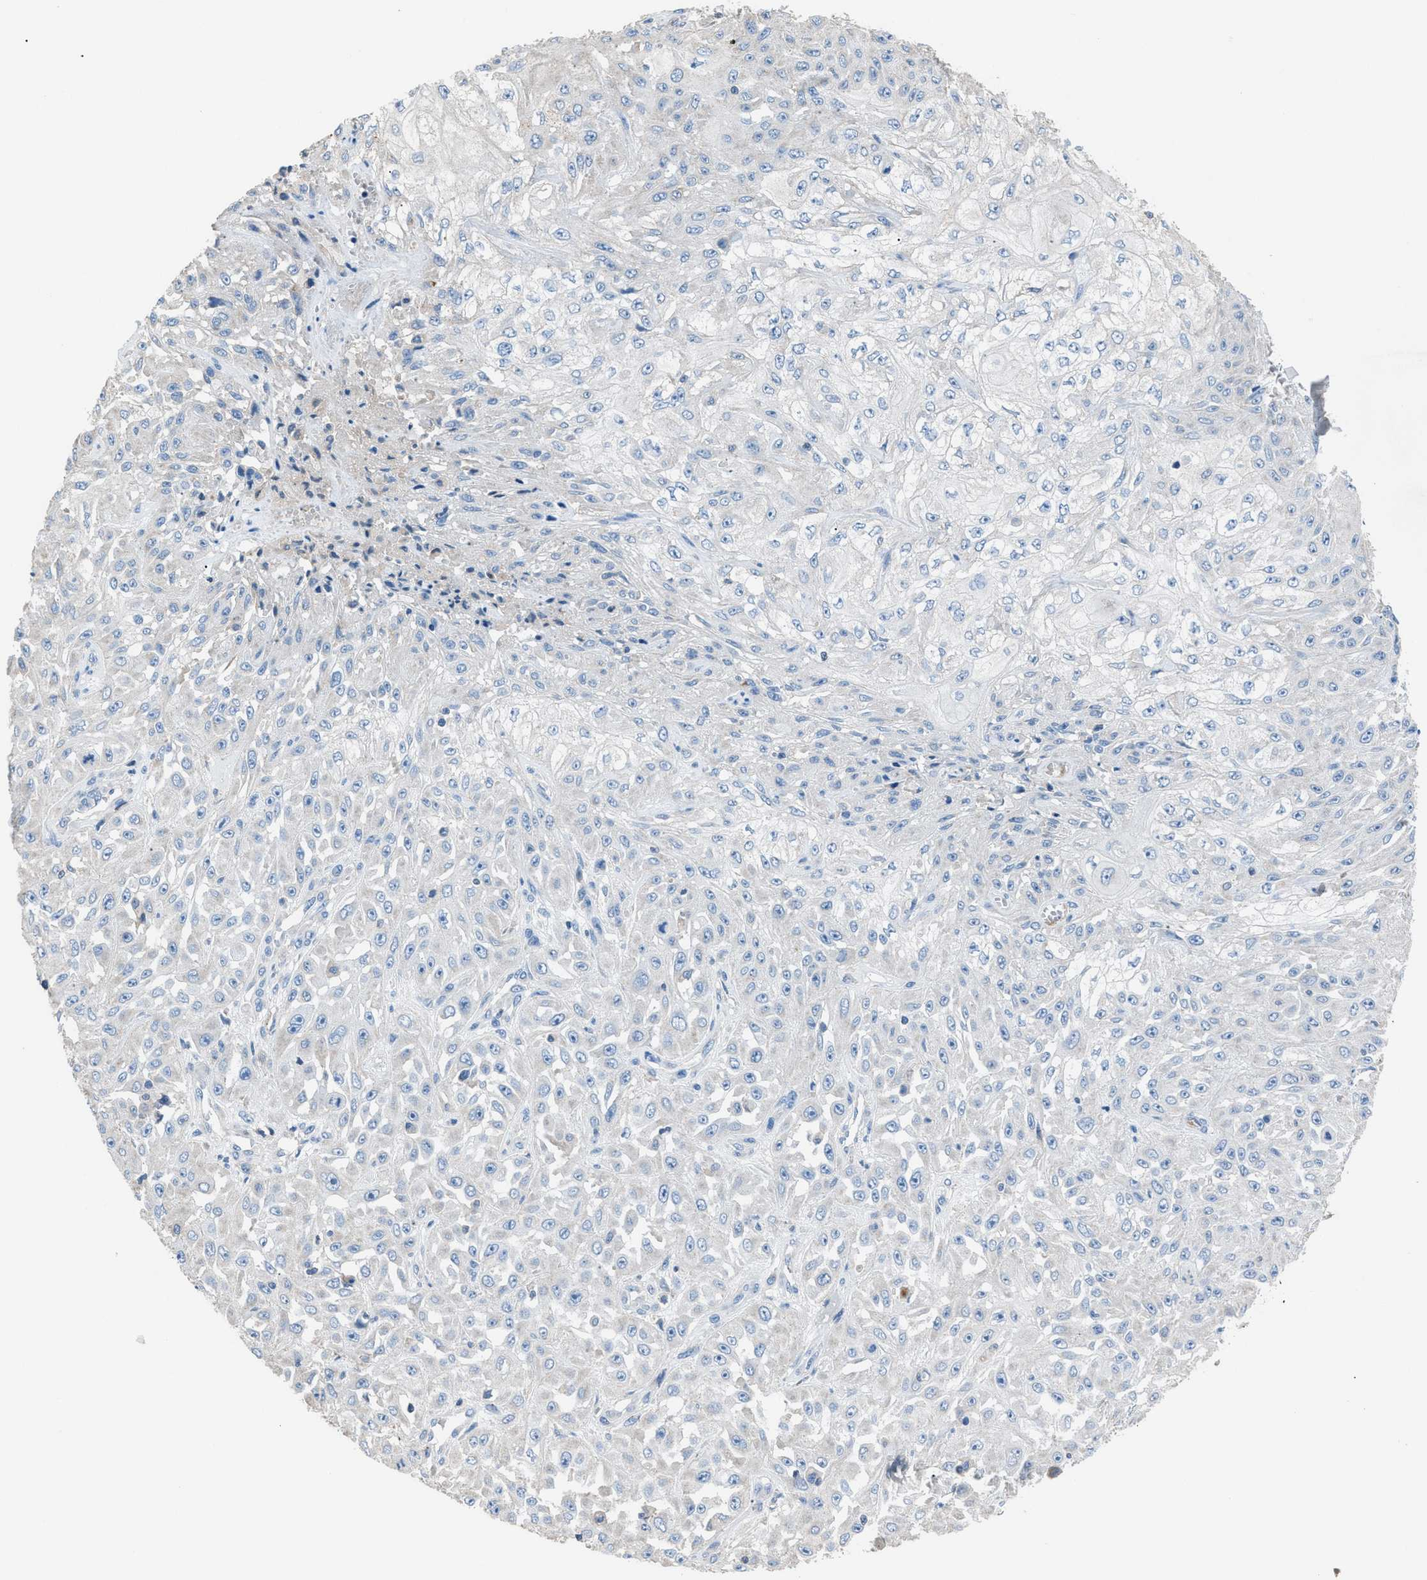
{"staining": {"intensity": "negative", "quantity": "none", "location": "none"}, "tissue": "skin cancer", "cell_type": "Tumor cells", "image_type": "cancer", "snomed": [{"axis": "morphology", "description": "Squamous cell carcinoma, NOS"}, {"axis": "morphology", "description": "Squamous cell carcinoma, metastatic, NOS"}, {"axis": "topography", "description": "Skin"}, {"axis": "topography", "description": "Lymph node"}], "caption": "Tumor cells are negative for brown protein staining in skin cancer.", "gene": "SGCZ", "patient": {"sex": "male", "age": 75}}